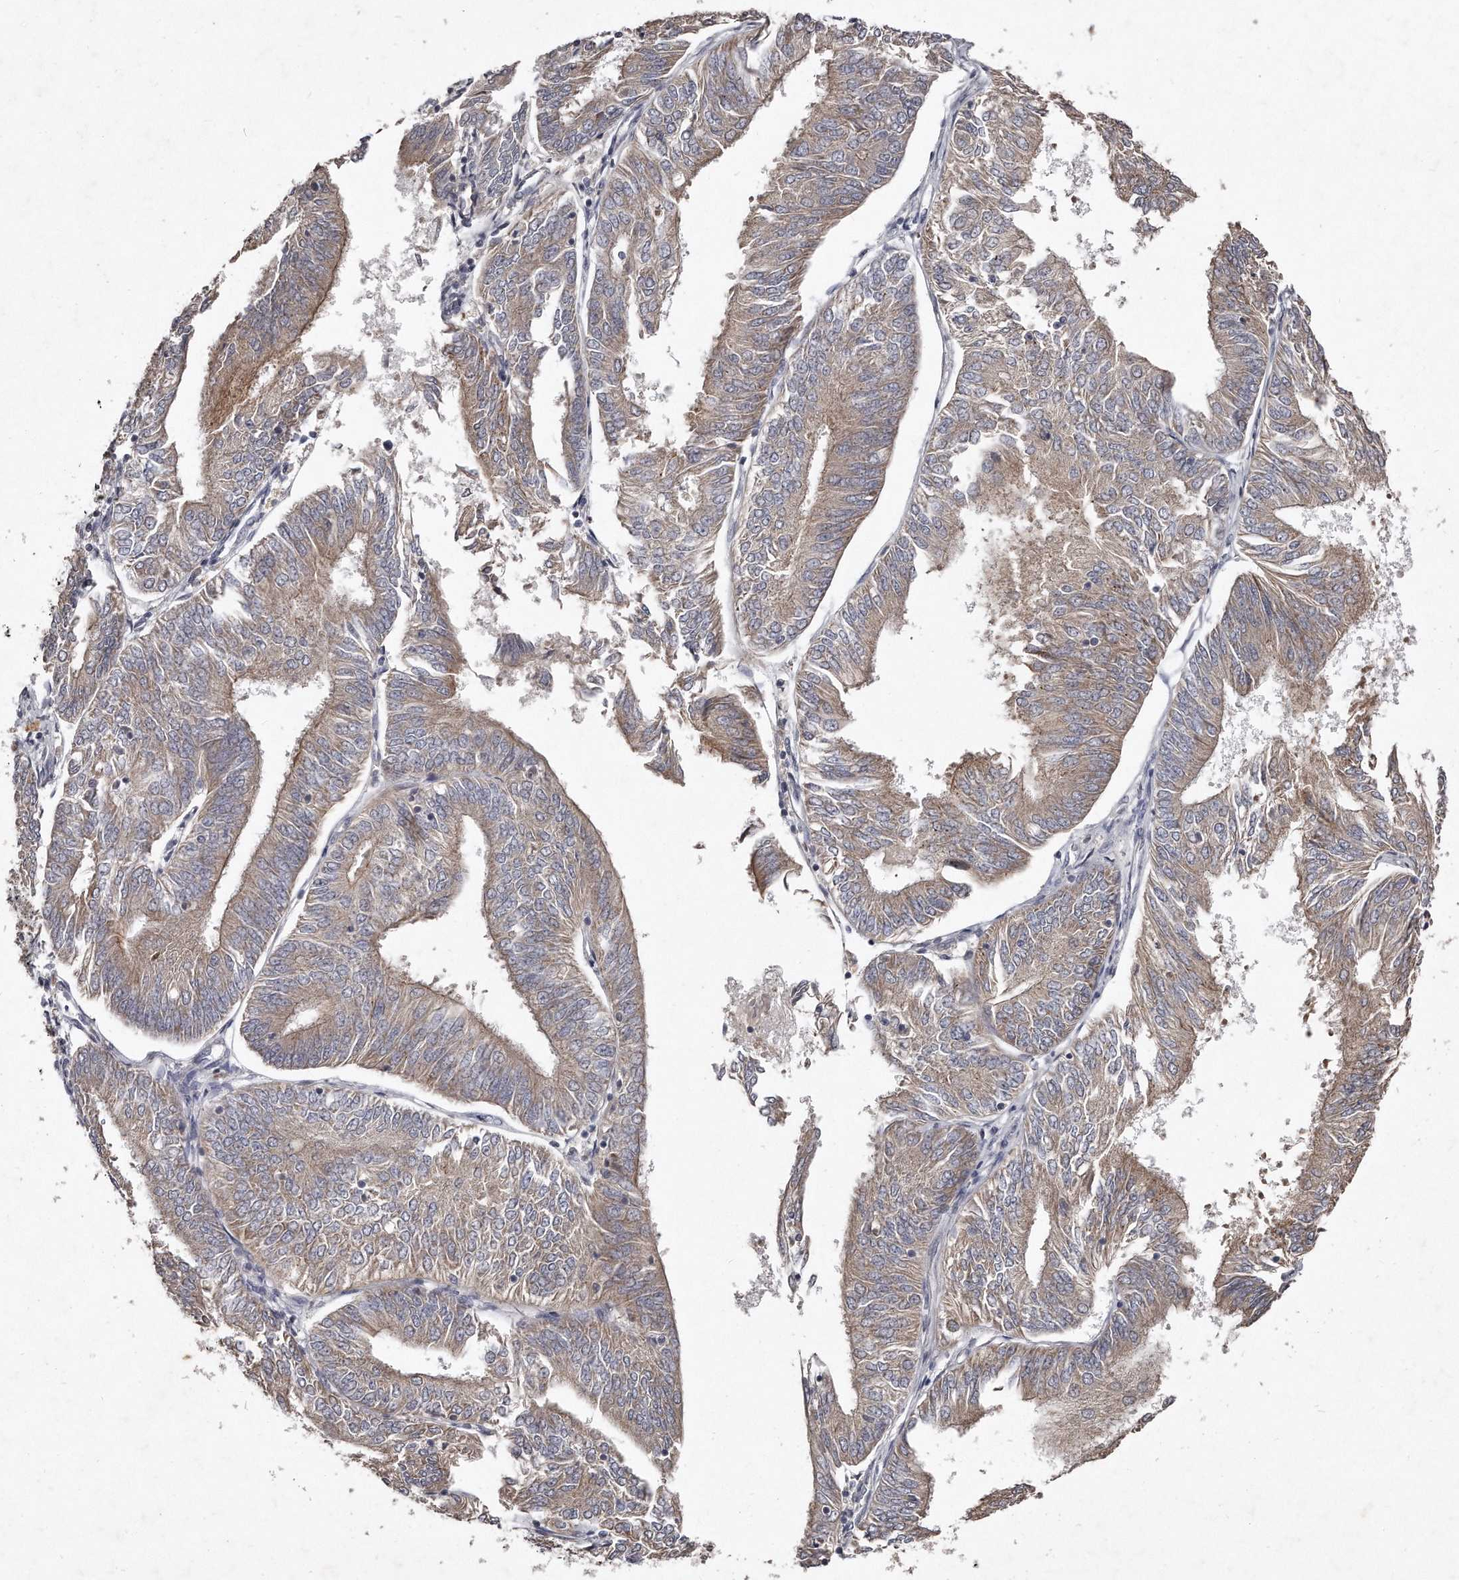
{"staining": {"intensity": "weak", "quantity": ">75%", "location": "cytoplasmic/membranous"}, "tissue": "endometrial cancer", "cell_type": "Tumor cells", "image_type": "cancer", "snomed": [{"axis": "morphology", "description": "Adenocarcinoma, NOS"}, {"axis": "topography", "description": "Endometrium"}], "caption": "Immunohistochemistry of human endometrial cancer (adenocarcinoma) reveals low levels of weak cytoplasmic/membranous staining in approximately >75% of tumor cells.", "gene": "TECR", "patient": {"sex": "female", "age": 58}}